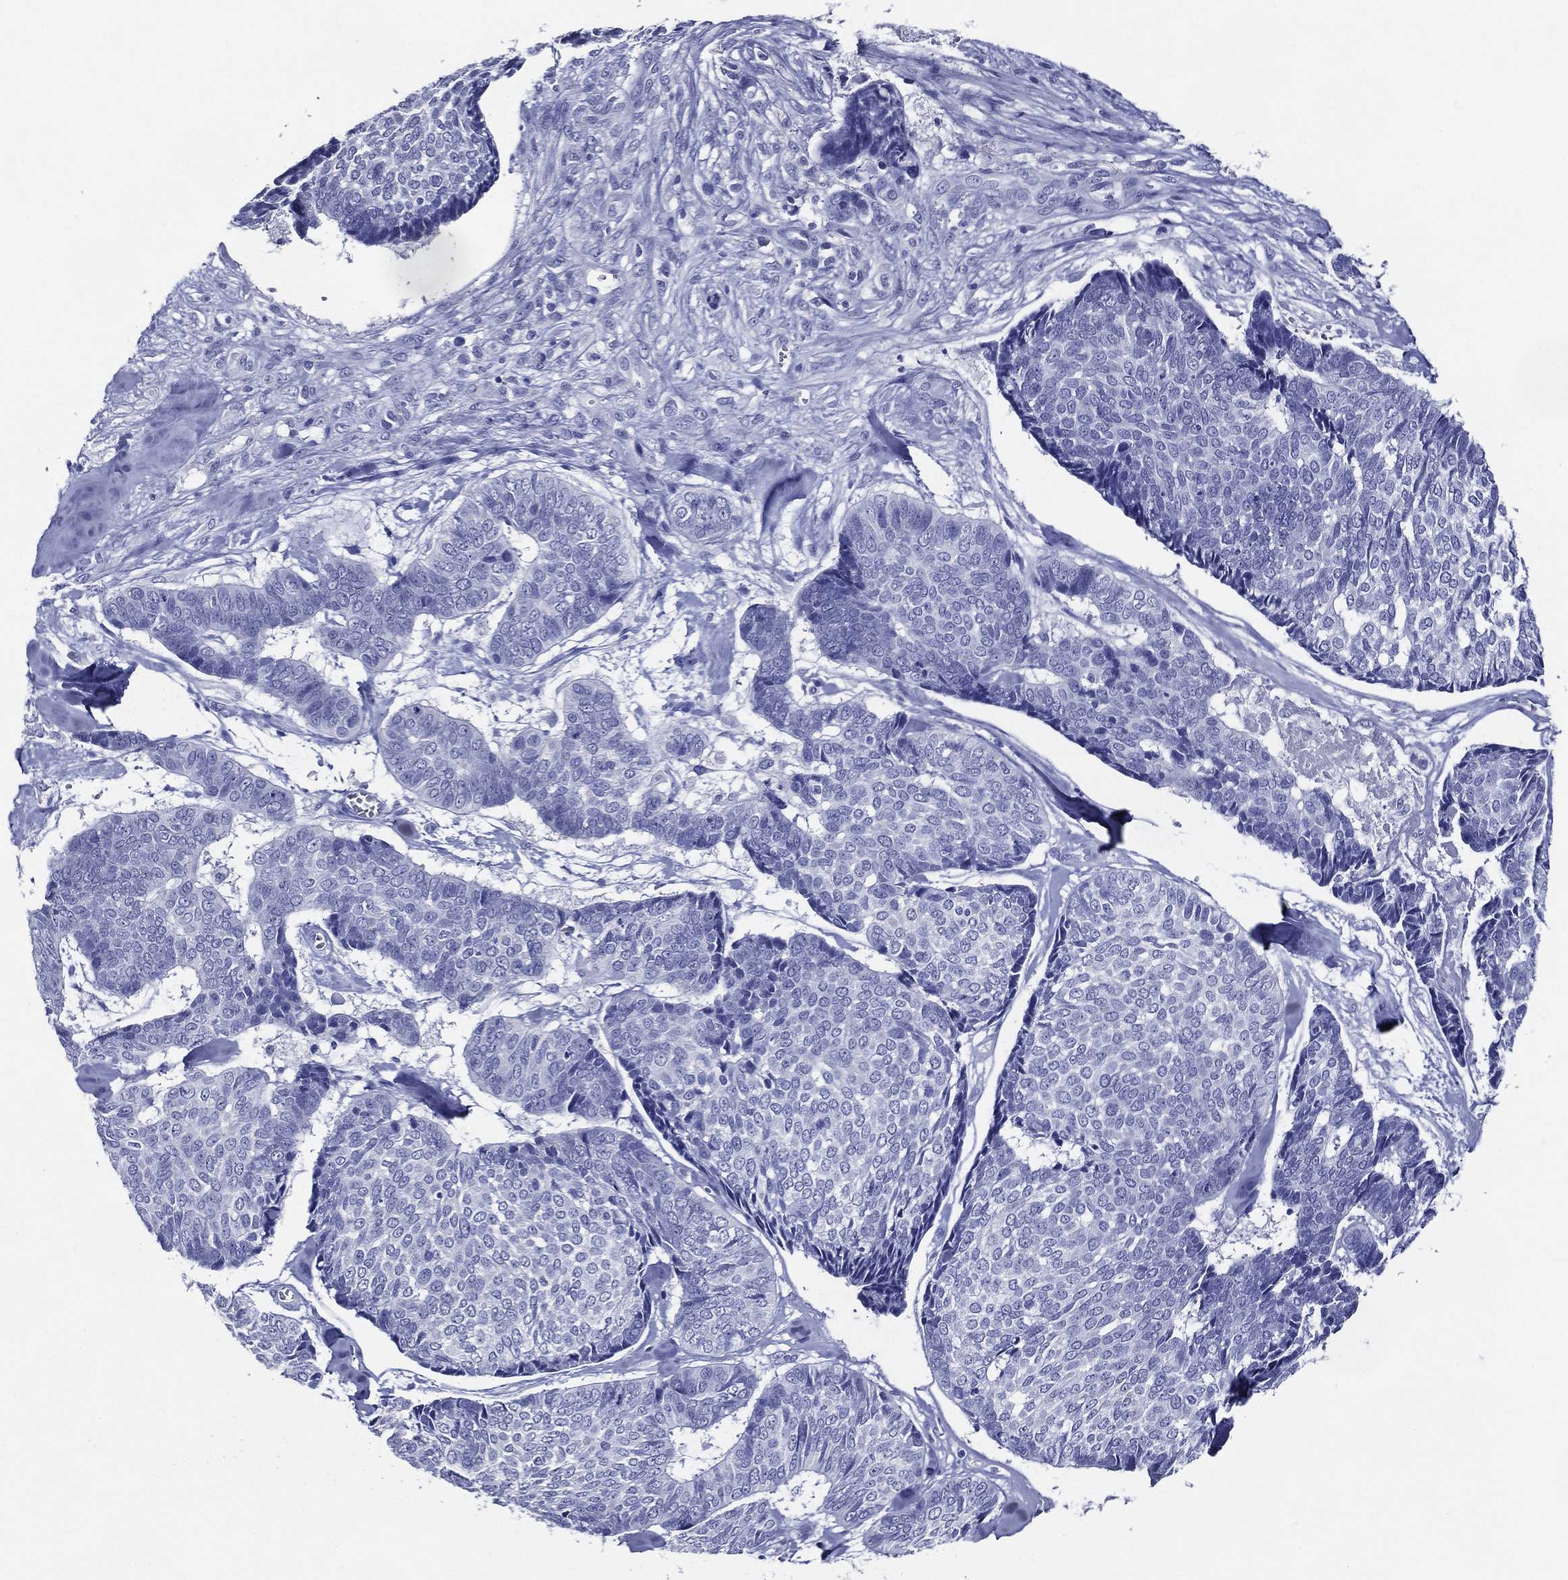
{"staining": {"intensity": "negative", "quantity": "none", "location": "none"}, "tissue": "skin cancer", "cell_type": "Tumor cells", "image_type": "cancer", "snomed": [{"axis": "morphology", "description": "Basal cell carcinoma"}, {"axis": "topography", "description": "Skin"}], "caption": "Immunohistochemistry histopathology image of neoplastic tissue: human skin cancer (basal cell carcinoma) stained with DAB demonstrates no significant protein positivity in tumor cells.", "gene": "ACE2", "patient": {"sex": "male", "age": 86}}